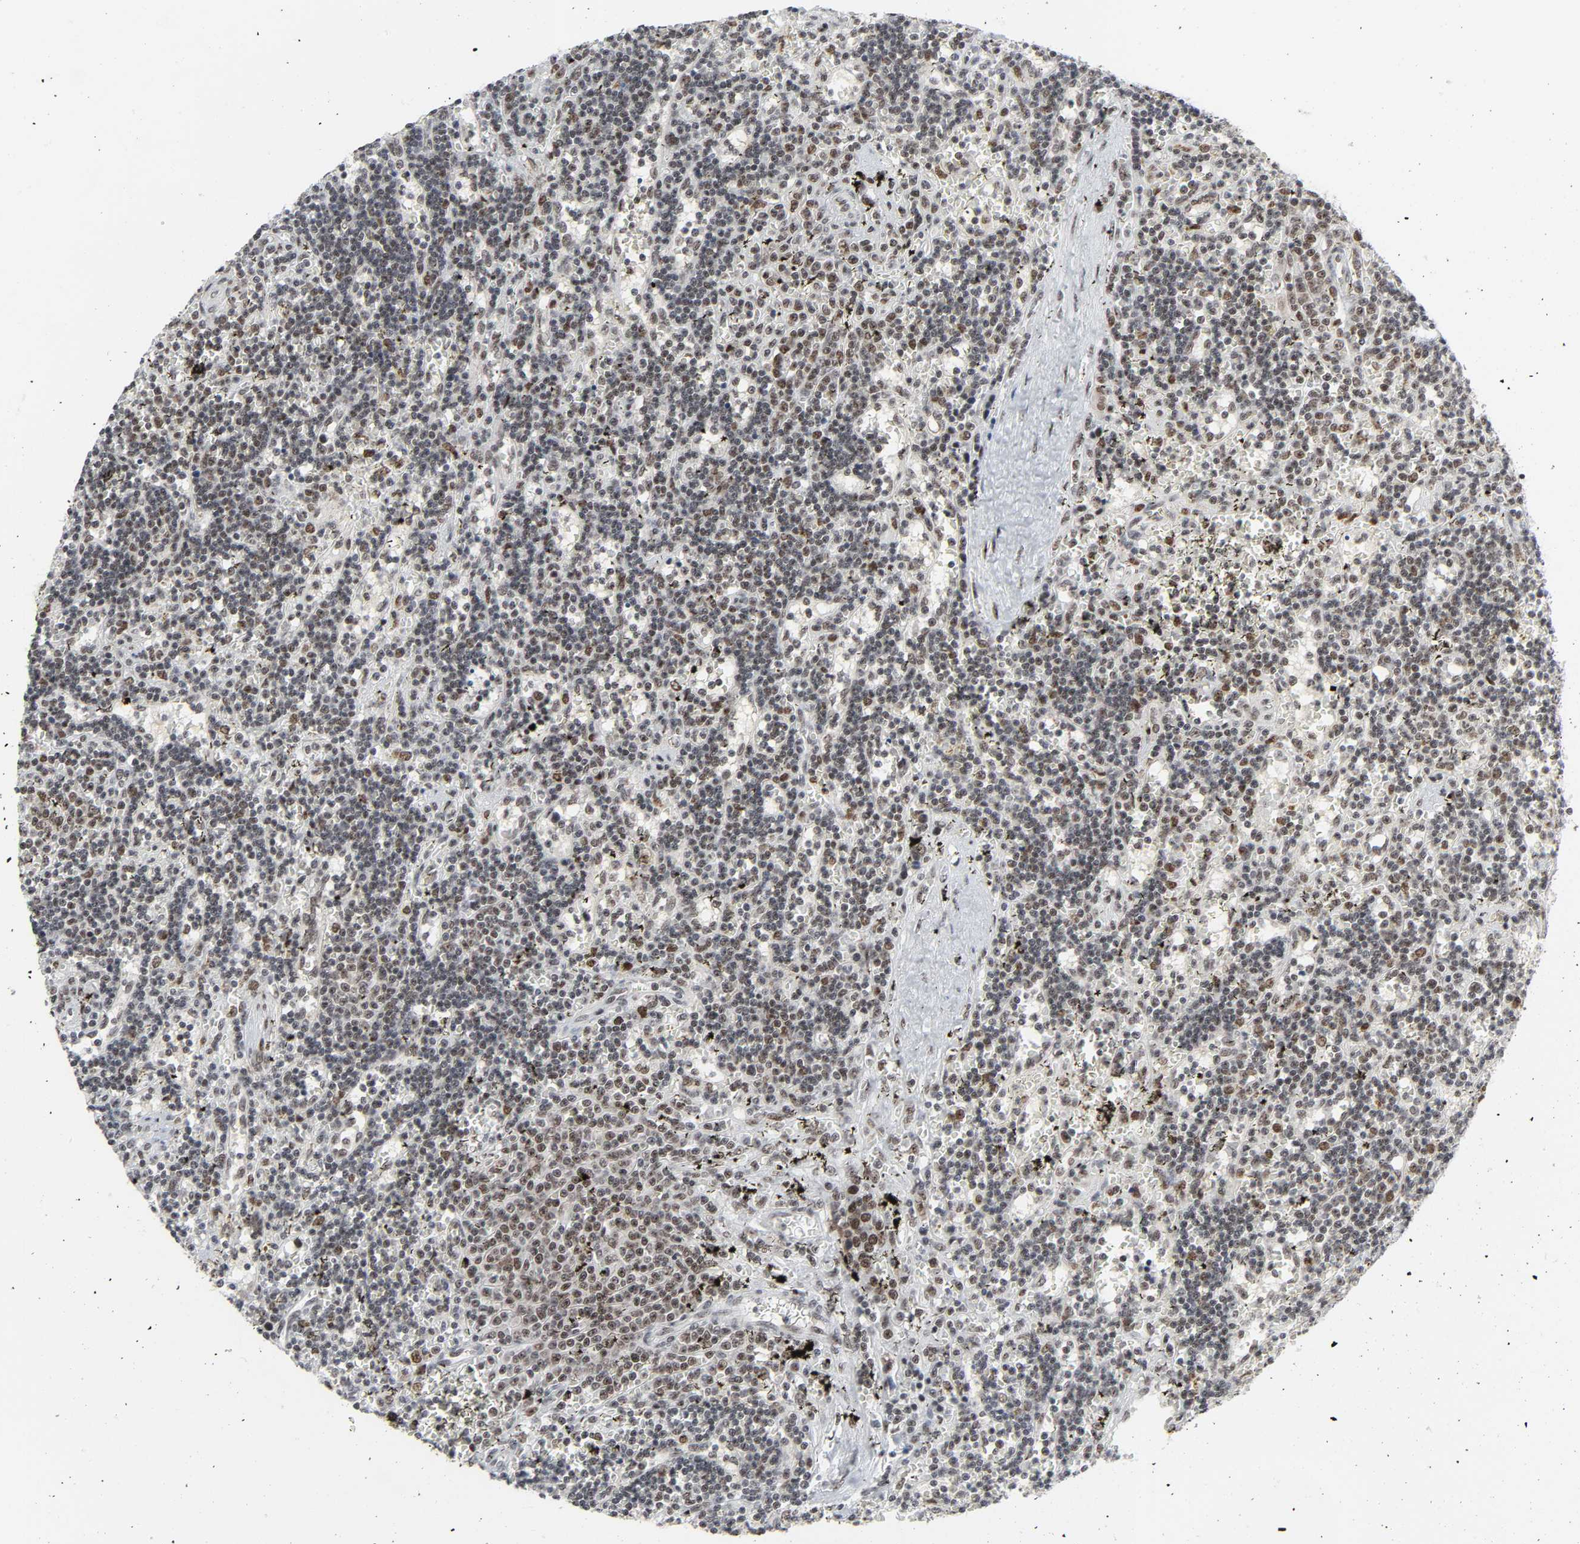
{"staining": {"intensity": "weak", "quantity": ">75%", "location": "nuclear"}, "tissue": "lymphoma", "cell_type": "Tumor cells", "image_type": "cancer", "snomed": [{"axis": "morphology", "description": "Malignant lymphoma, non-Hodgkin's type, Low grade"}, {"axis": "topography", "description": "Spleen"}], "caption": "Protein staining exhibits weak nuclear positivity in approximately >75% of tumor cells in malignant lymphoma, non-Hodgkin's type (low-grade). (DAB IHC with brightfield microscopy, high magnification).", "gene": "CDK7", "patient": {"sex": "male", "age": 60}}